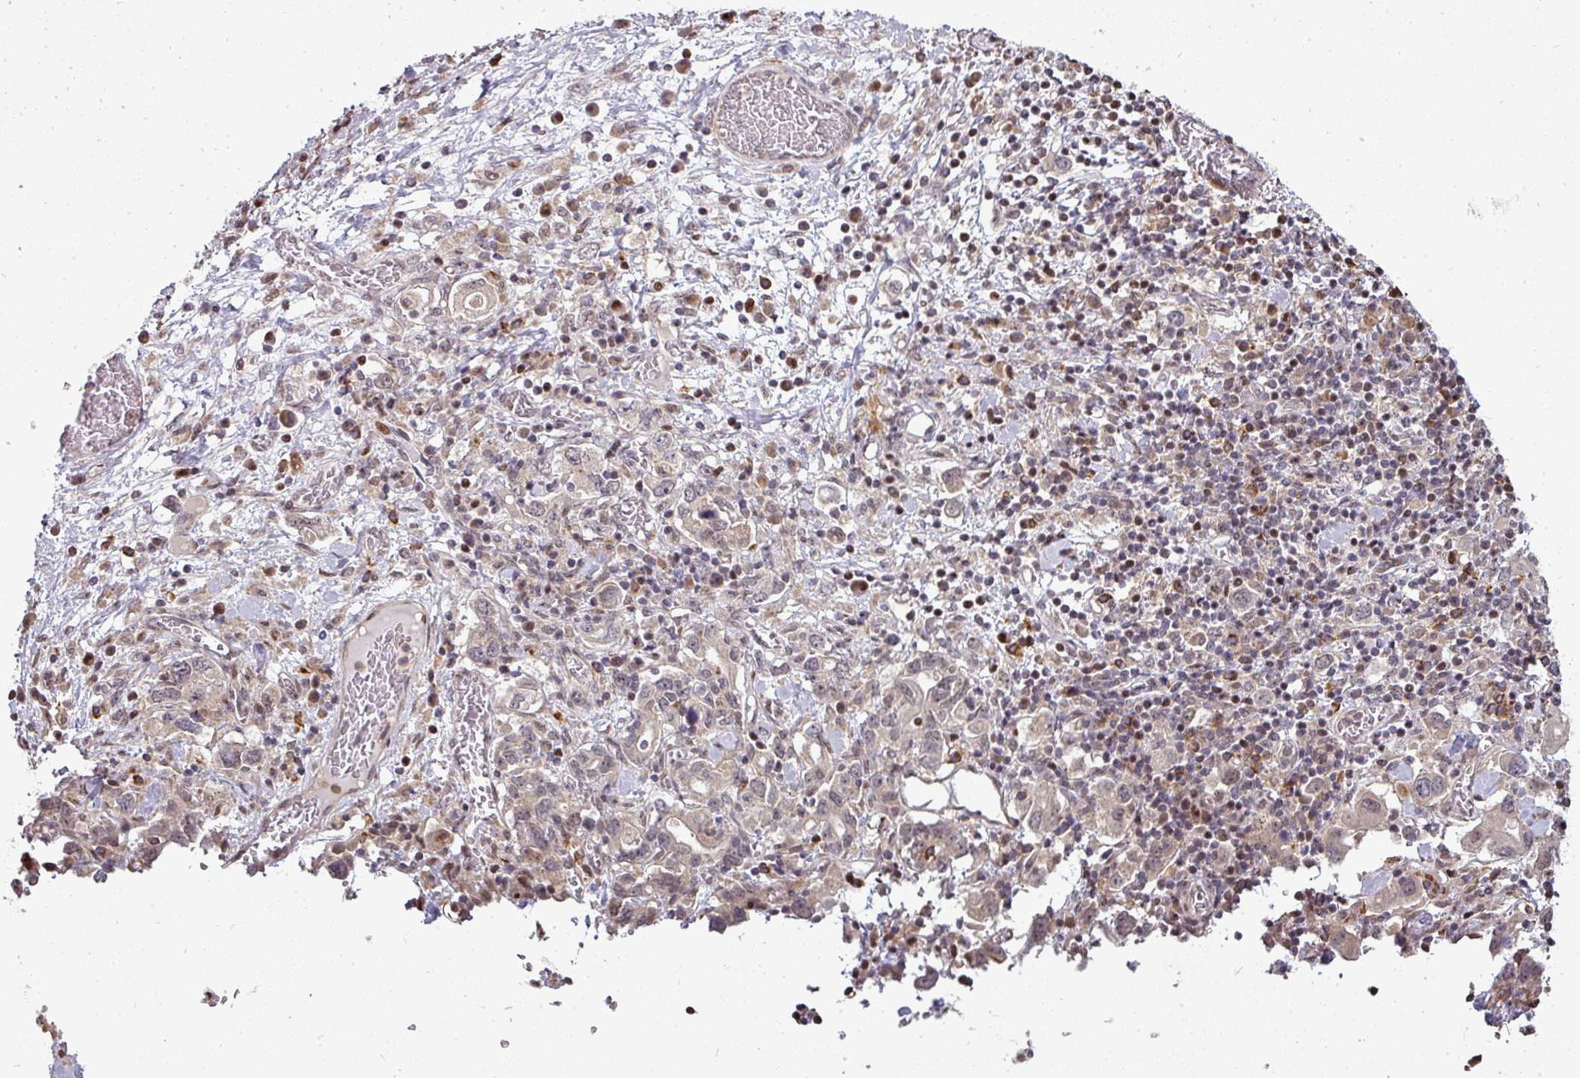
{"staining": {"intensity": "weak", "quantity": "<25%", "location": "cytoplasmic/membranous"}, "tissue": "stomach cancer", "cell_type": "Tumor cells", "image_type": "cancer", "snomed": [{"axis": "morphology", "description": "Adenocarcinoma, NOS"}, {"axis": "topography", "description": "Stomach, upper"}, {"axis": "topography", "description": "Stomach"}], "caption": "This image is of stomach adenocarcinoma stained with immunohistochemistry to label a protein in brown with the nuclei are counter-stained blue. There is no expression in tumor cells.", "gene": "PATZ1", "patient": {"sex": "male", "age": 62}}